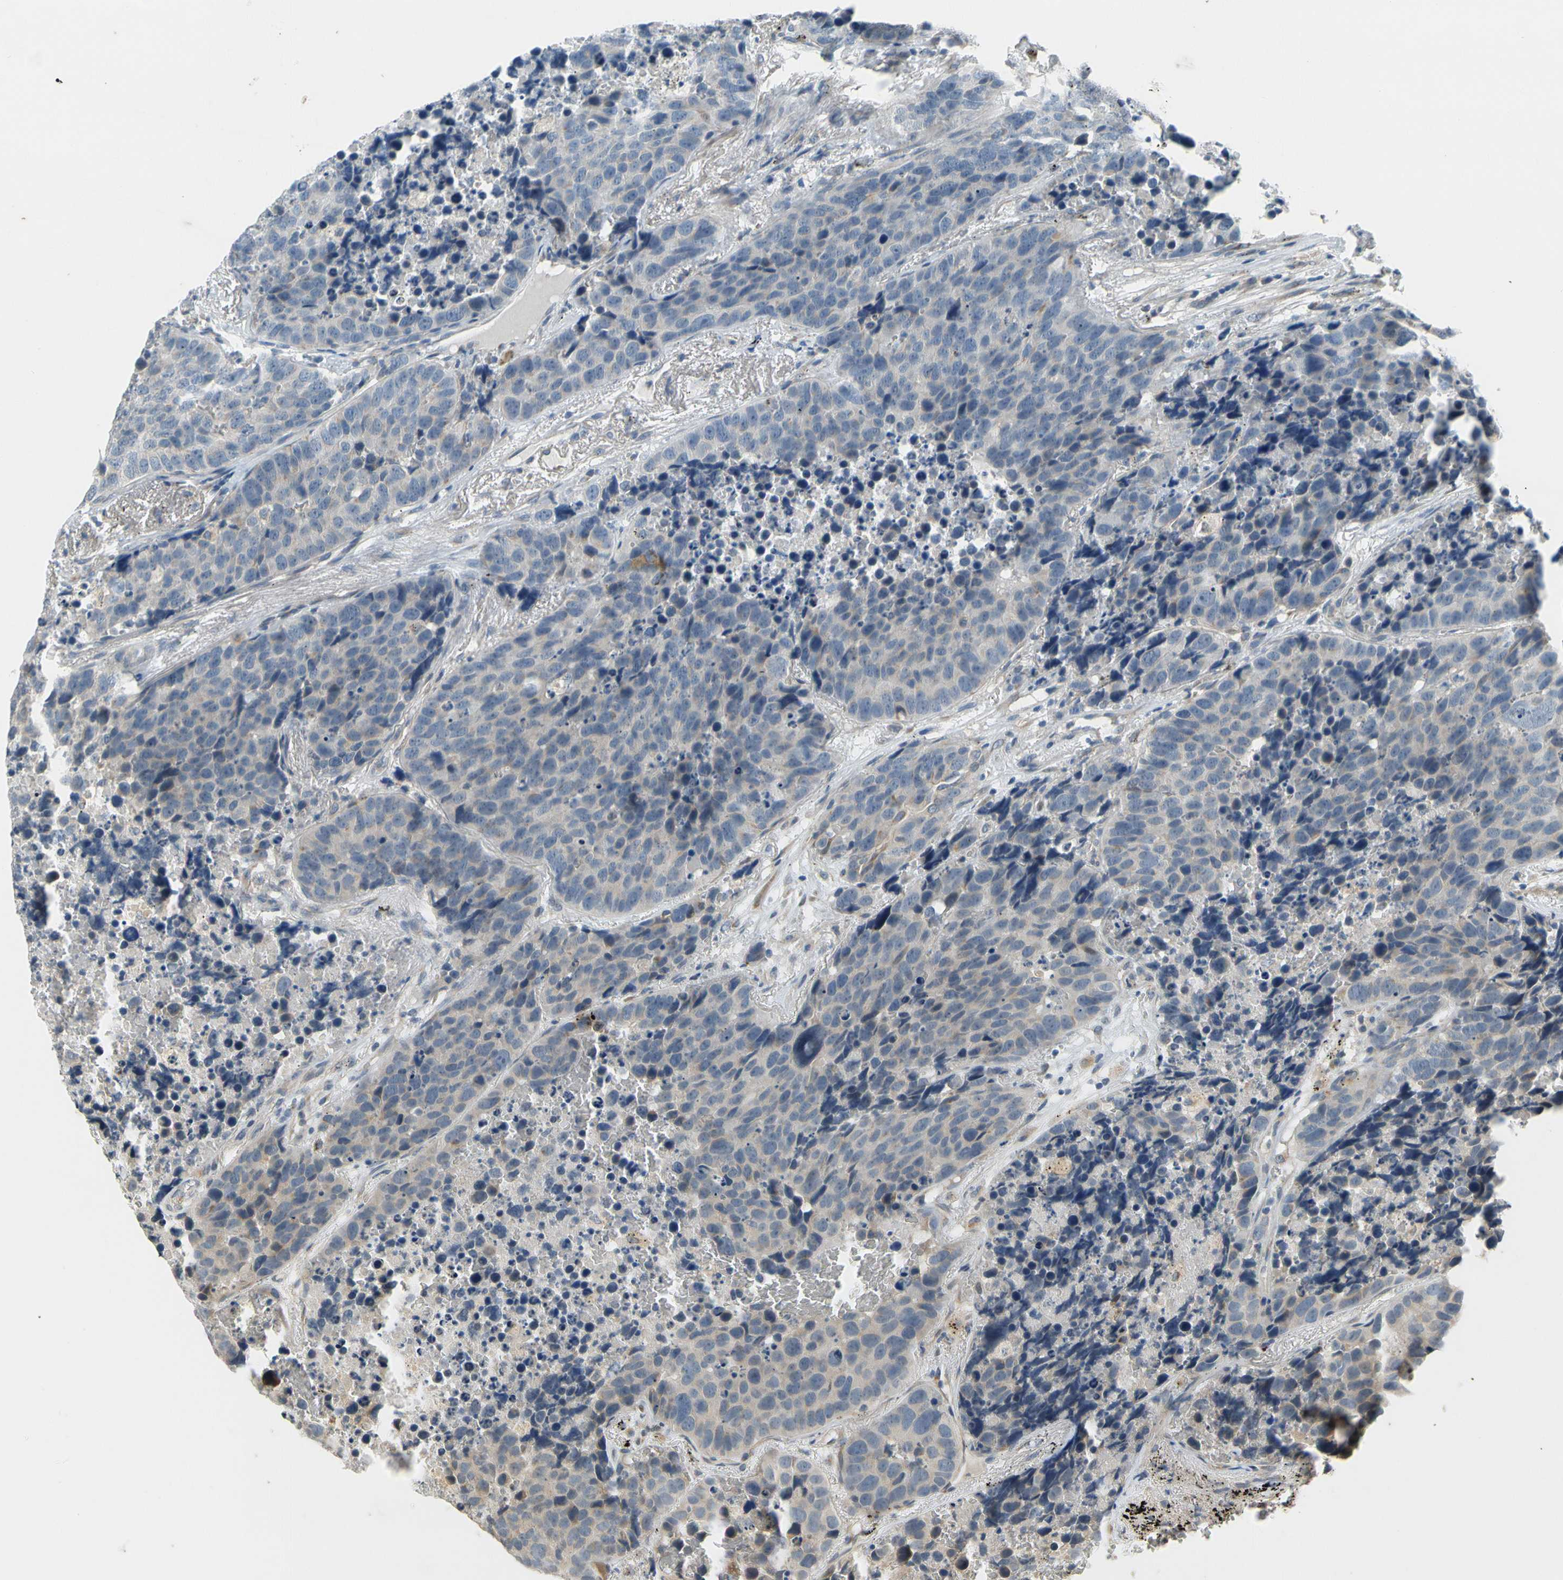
{"staining": {"intensity": "weak", "quantity": ">75%", "location": "cytoplasmic/membranous"}, "tissue": "carcinoid", "cell_type": "Tumor cells", "image_type": "cancer", "snomed": [{"axis": "morphology", "description": "Carcinoid, malignant, NOS"}, {"axis": "topography", "description": "Lung"}], "caption": "The immunohistochemical stain highlights weak cytoplasmic/membranous positivity in tumor cells of malignant carcinoid tissue.", "gene": "ATP2C1", "patient": {"sex": "male", "age": 60}}